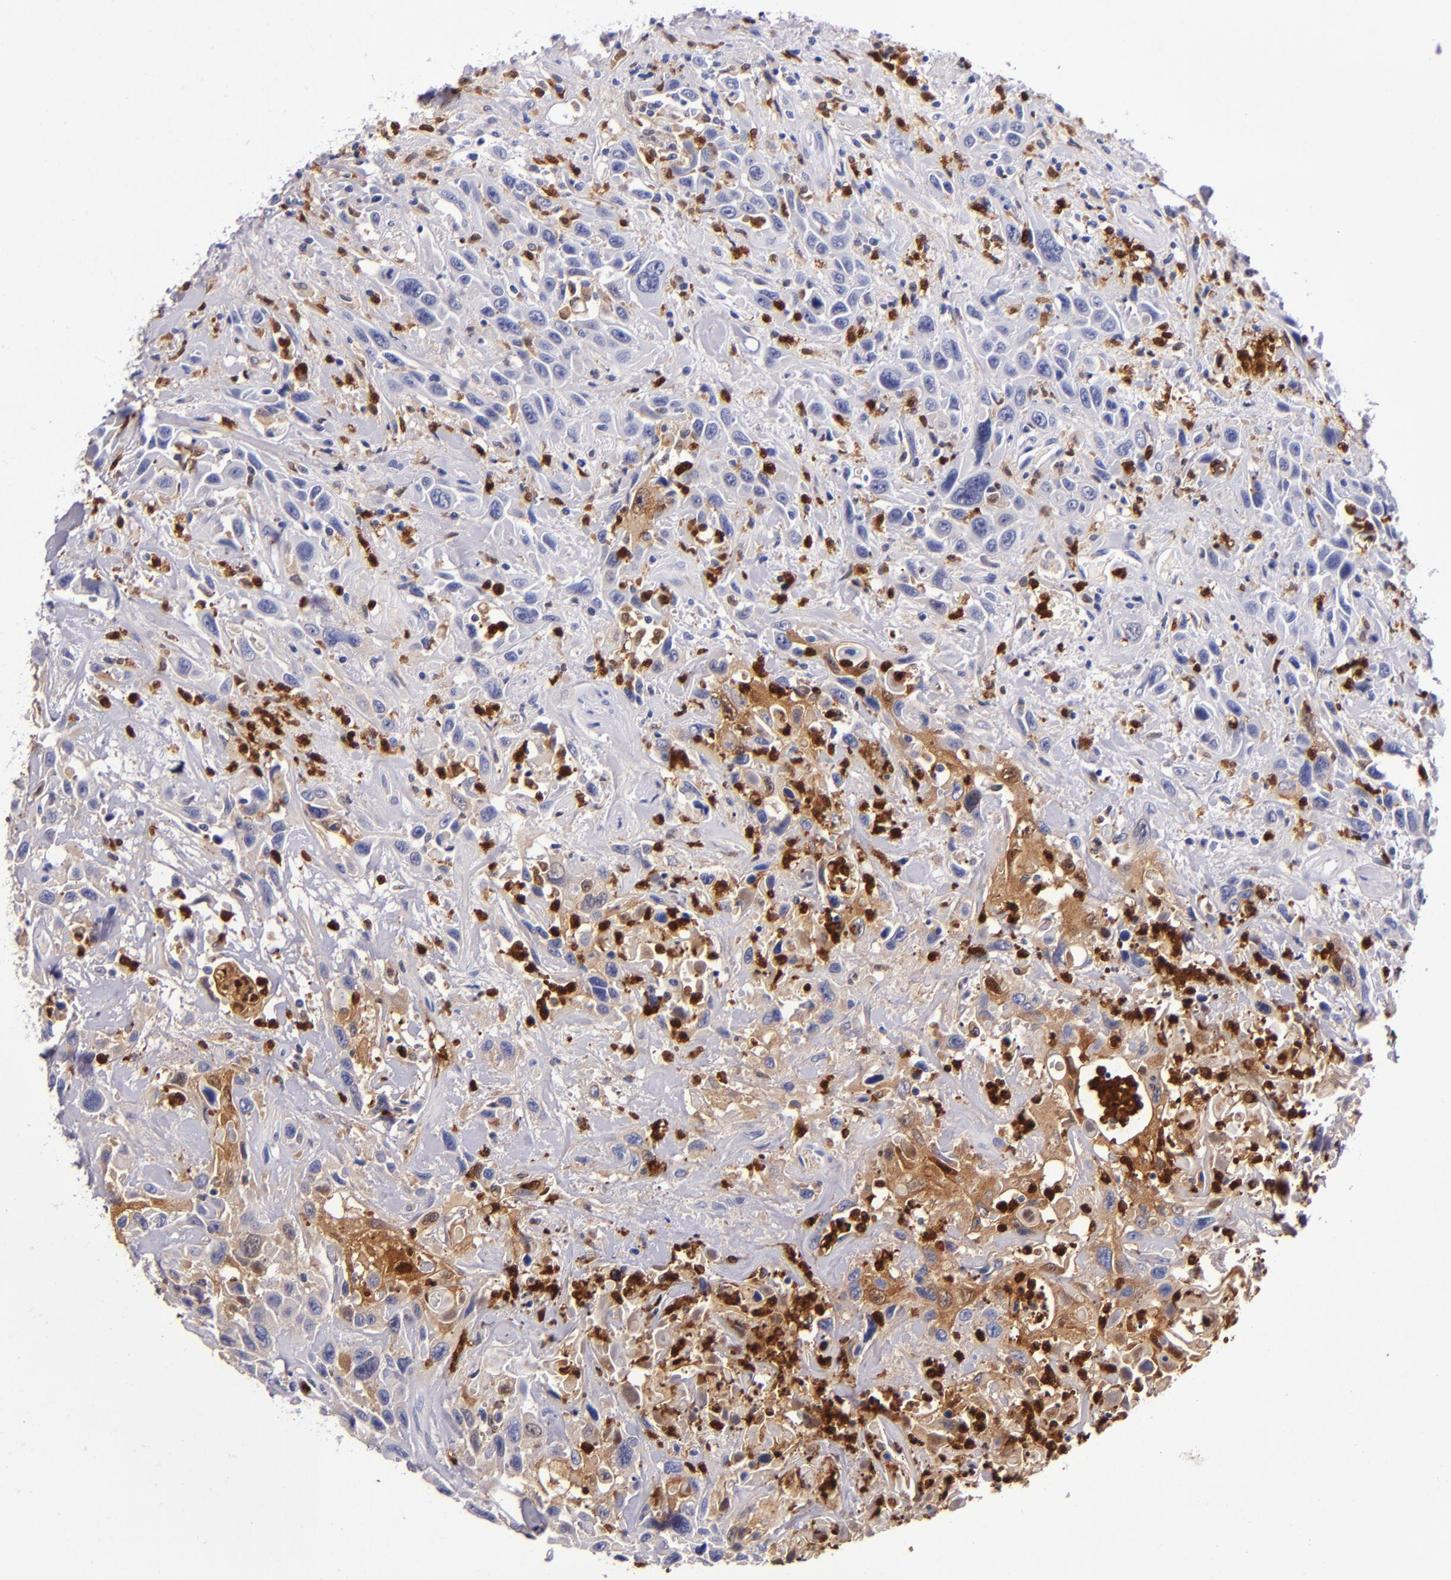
{"staining": {"intensity": "strong", "quantity": "25%-75%", "location": "cytoplasmic/membranous"}, "tissue": "urothelial cancer", "cell_type": "Tumor cells", "image_type": "cancer", "snomed": [{"axis": "morphology", "description": "Urothelial carcinoma, High grade"}, {"axis": "topography", "description": "Urinary bladder"}], "caption": "Urothelial cancer was stained to show a protein in brown. There is high levels of strong cytoplasmic/membranous staining in approximately 25%-75% of tumor cells.", "gene": "S100A8", "patient": {"sex": "female", "age": 84}}